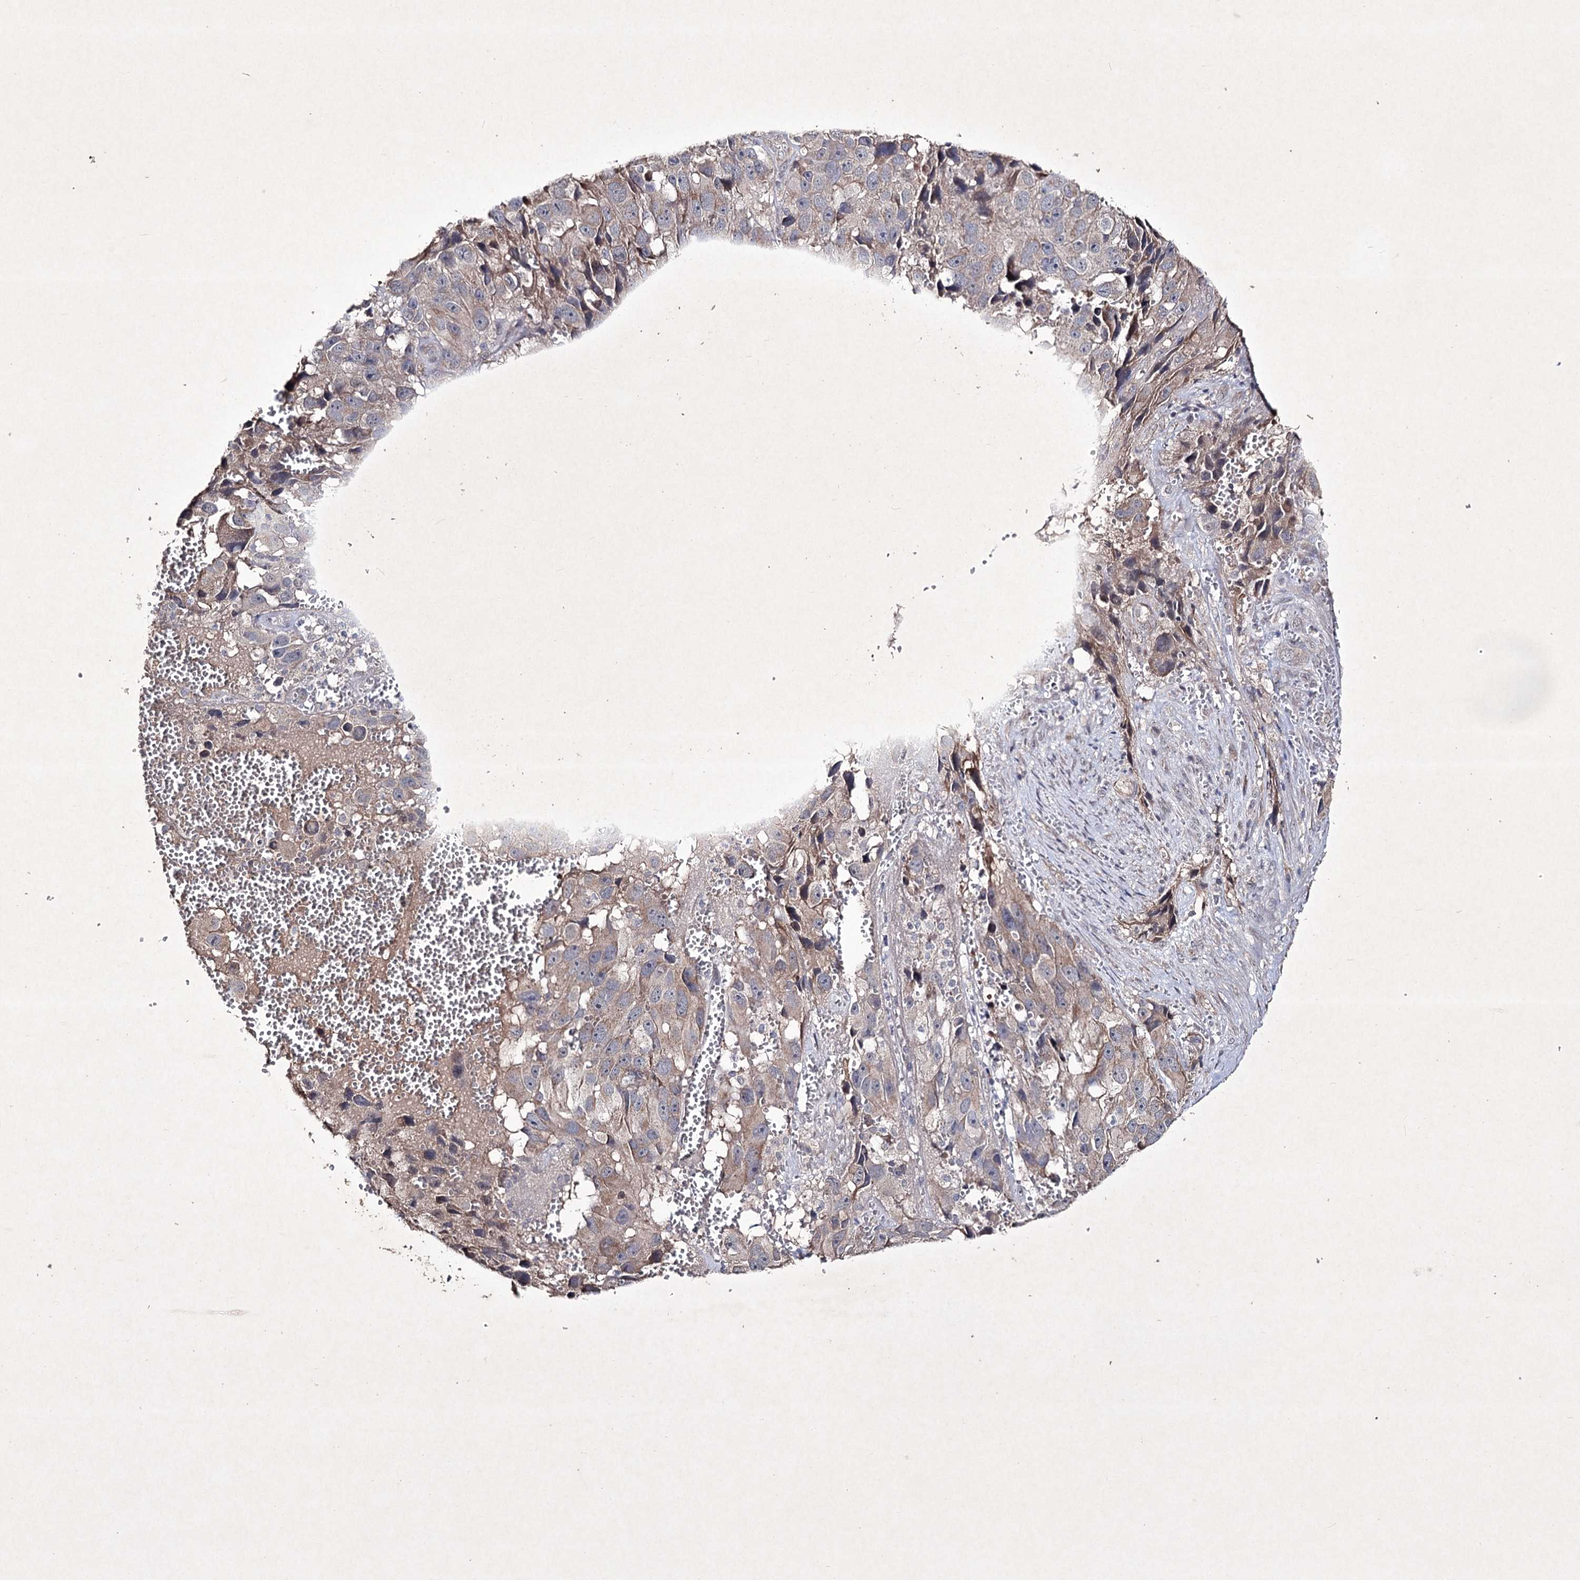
{"staining": {"intensity": "weak", "quantity": "25%-75%", "location": "cytoplasmic/membranous"}, "tissue": "melanoma", "cell_type": "Tumor cells", "image_type": "cancer", "snomed": [{"axis": "morphology", "description": "Malignant melanoma, NOS"}, {"axis": "topography", "description": "Skin"}], "caption": "Immunohistochemistry of human malignant melanoma displays low levels of weak cytoplasmic/membranous staining in about 25%-75% of tumor cells.", "gene": "SEMA4G", "patient": {"sex": "male", "age": 84}}